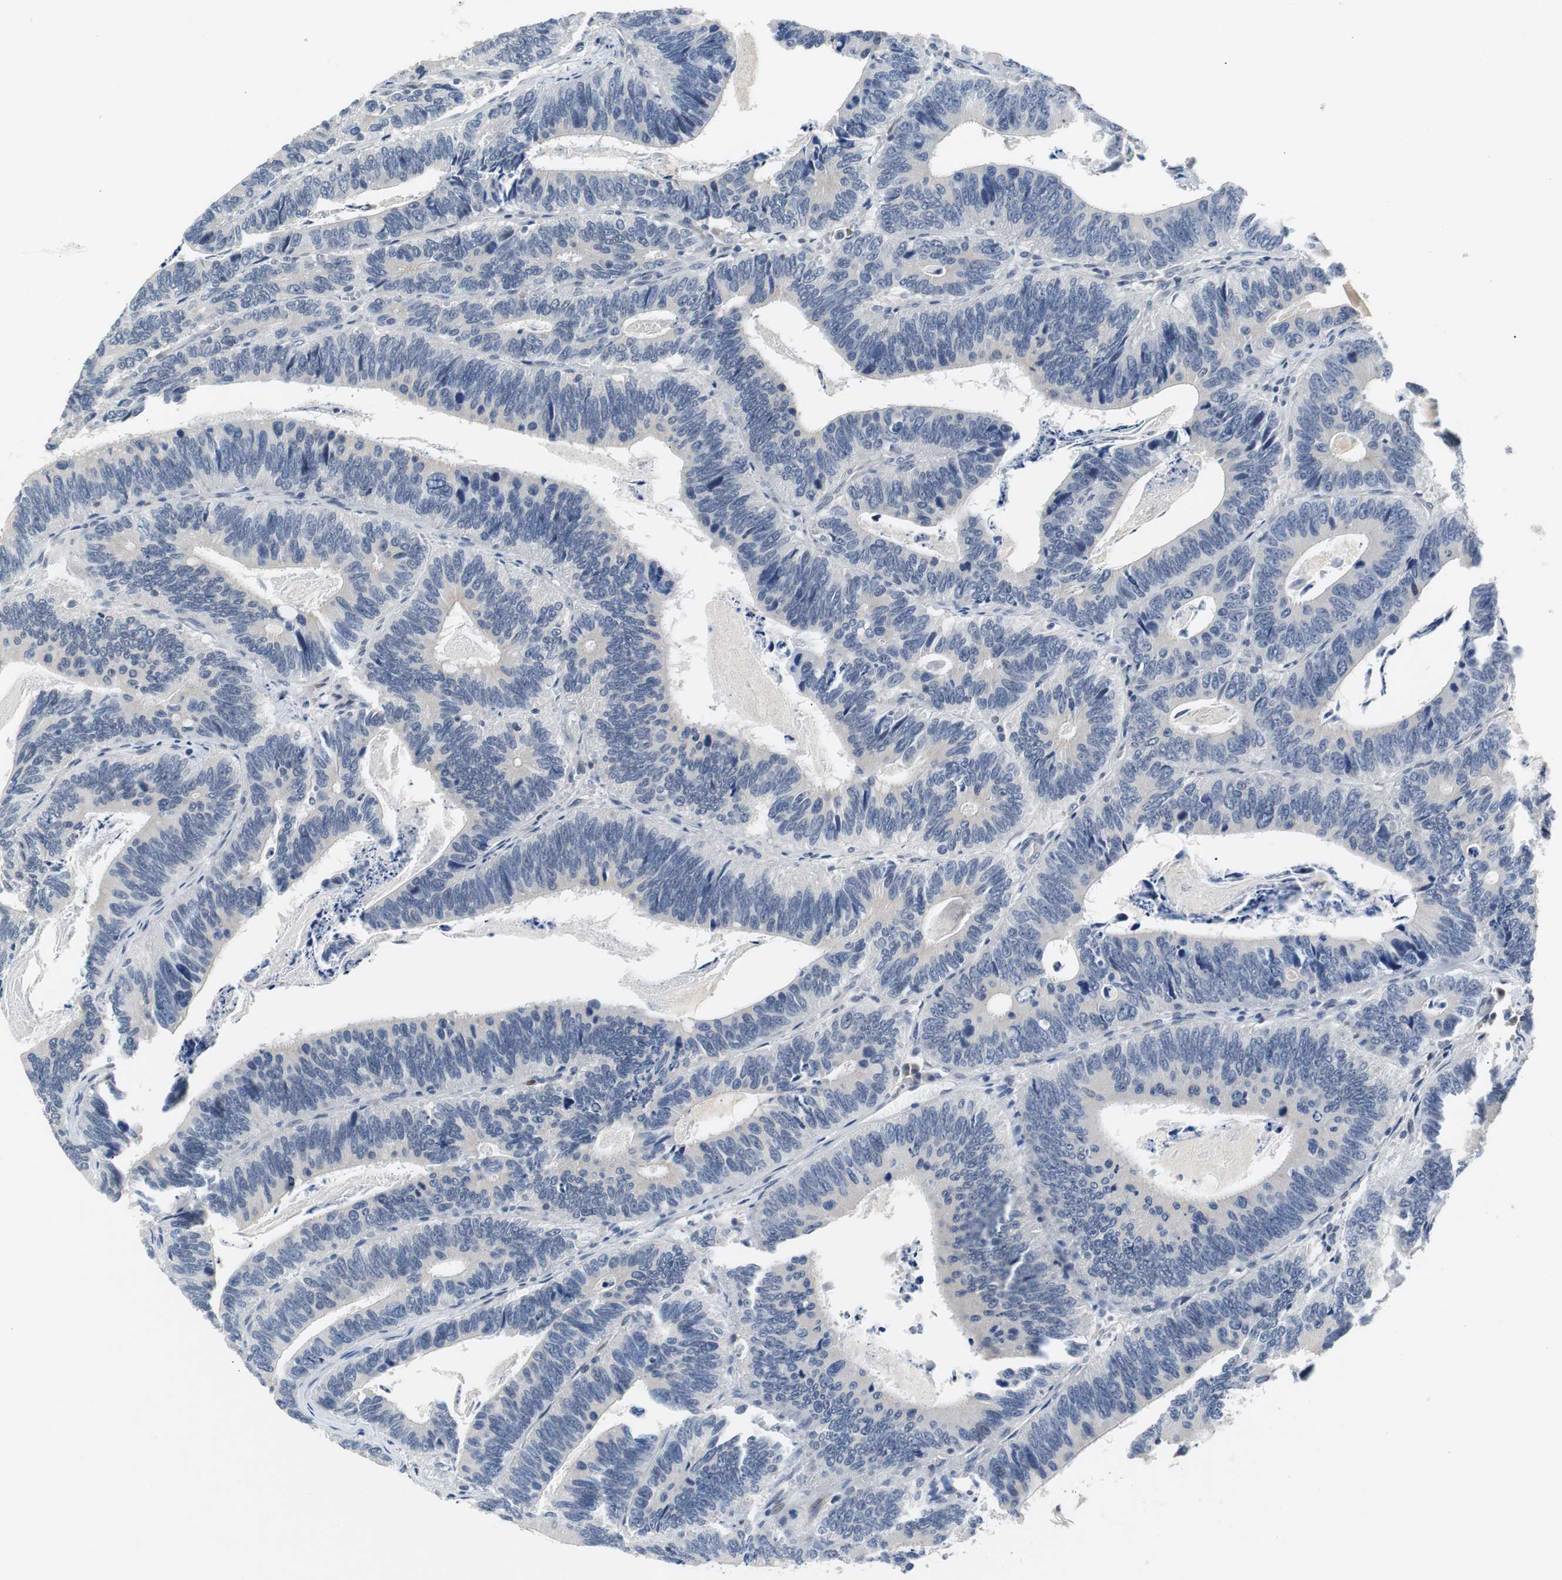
{"staining": {"intensity": "negative", "quantity": "none", "location": "none"}, "tissue": "colorectal cancer", "cell_type": "Tumor cells", "image_type": "cancer", "snomed": [{"axis": "morphology", "description": "Adenocarcinoma, NOS"}, {"axis": "topography", "description": "Colon"}], "caption": "Colorectal cancer was stained to show a protein in brown. There is no significant staining in tumor cells. The staining was performed using DAB to visualize the protein expression in brown, while the nuclei were stained in blue with hematoxylin (Magnification: 20x).", "gene": "MAP2K4", "patient": {"sex": "male", "age": 72}}